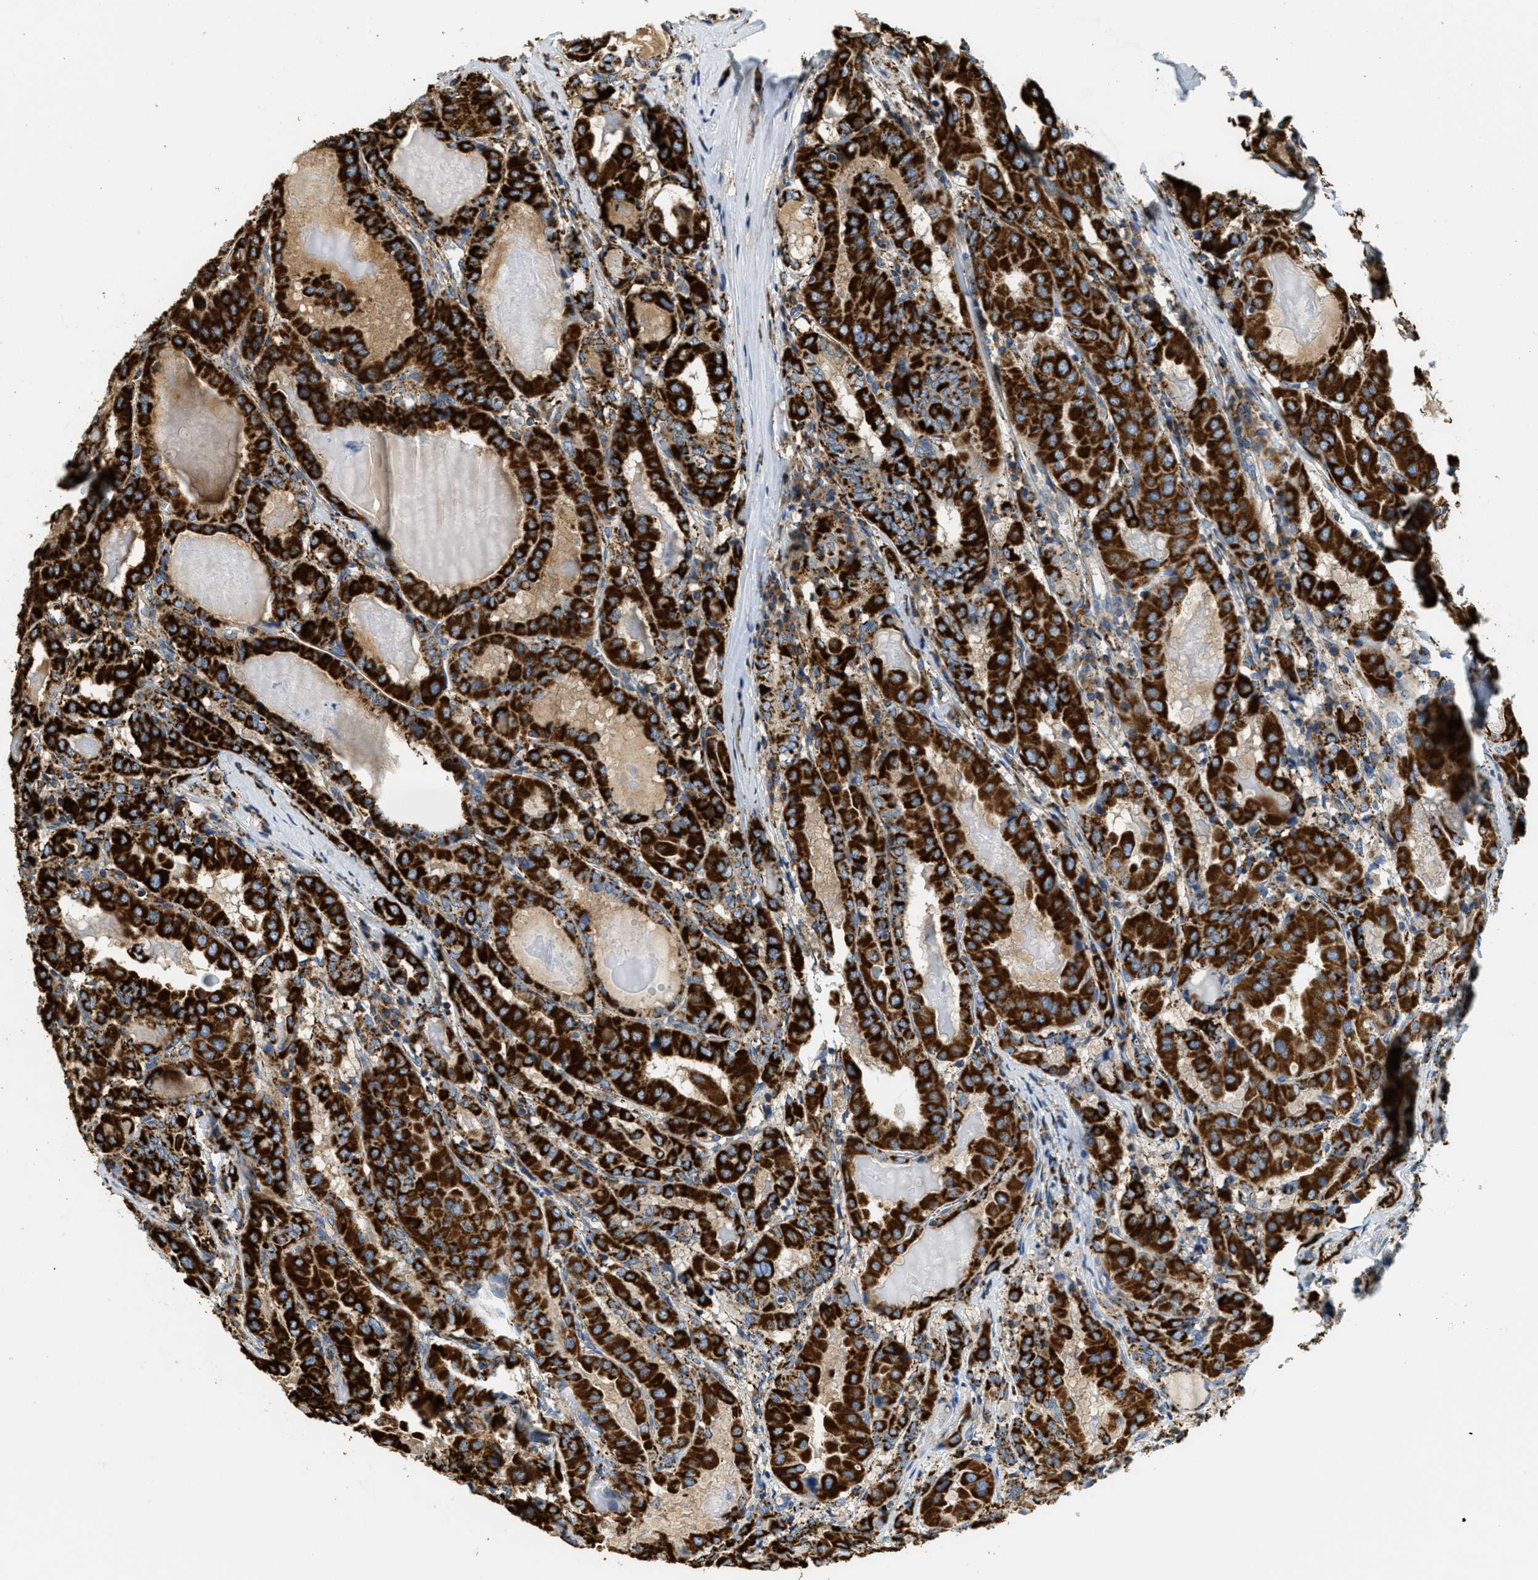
{"staining": {"intensity": "strong", "quantity": ">75%", "location": "cytoplasmic/membranous"}, "tissue": "thyroid cancer", "cell_type": "Tumor cells", "image_type": "cancer", "snomed": [{"axis": "morphology", "description": "Papillary adenocarcinoma, NOS"}, {"axis": "topography", "description": "Thyroid gland"}], "caption": "An immunohistochemistry (IHC) image of neoplastic tissue is shown. Protein staining in brown shows strong cytoplasmic/membranous positivity in thyroid cancer (papillary adenocarcinoma) within tumor cells.", "gene": "HLCS", "patient": {"sex": "female", "age": 42}}